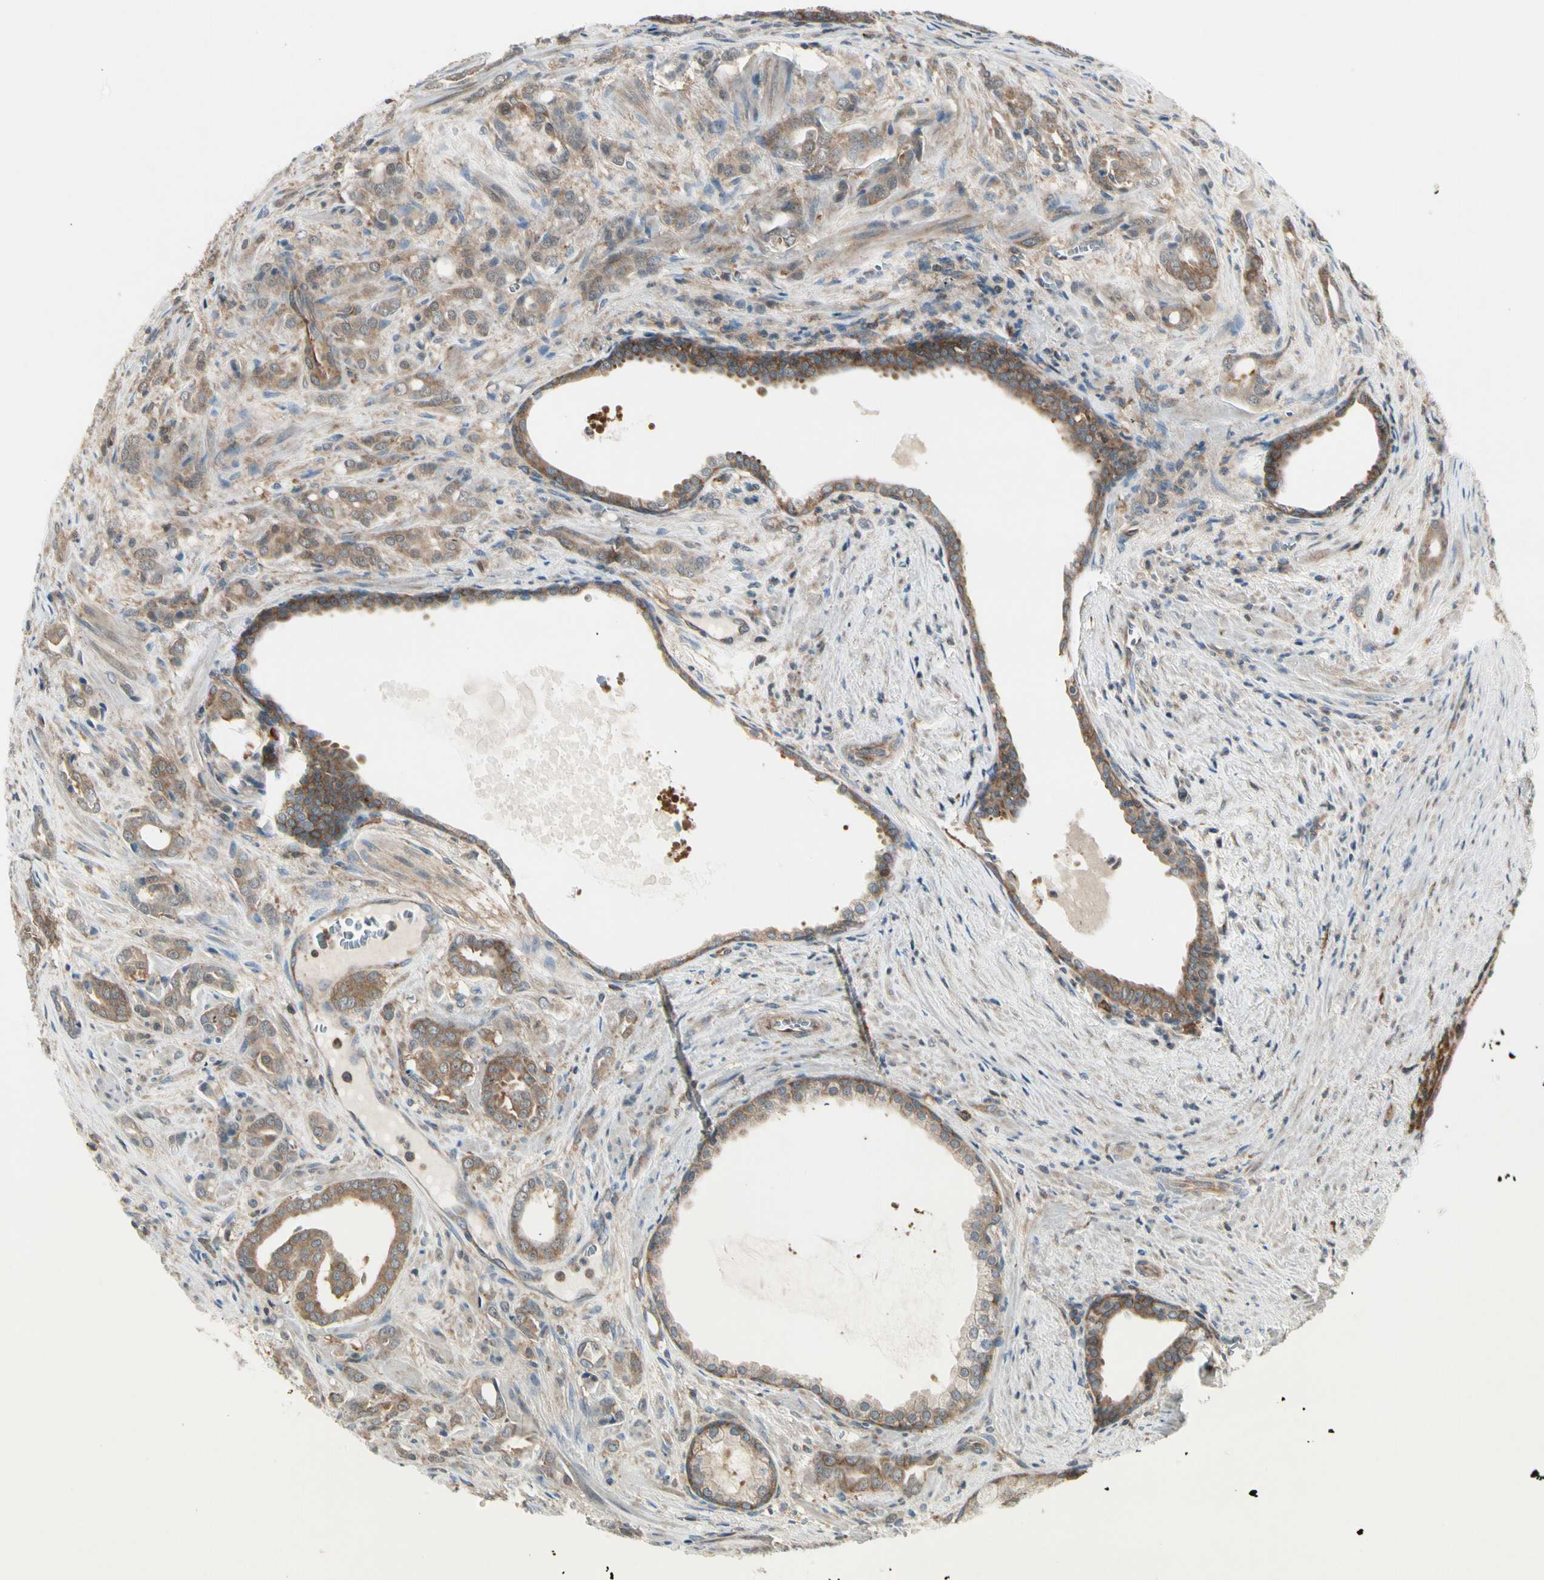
{"staining": {"intensity": "weak", "quantity": ">75%", "location": "cytoplasmic/membranous"}, "tissue": "prostate cancer", "cell_type": "Tumor cells", "image_type": "cancer", "snomed": [{"axis": "morphology", "description": "Adenocarcinoma, High grade"}, {"axis": "topography", "description": "Prostate"}], "caption": "Prostate cancer was stained to show a protein in brown. There is low levels of weak cytoplasmic/membranous positivity in about >75% of tumor cells.", "gene": "OXSR1", "patient": {"sex": "male", "age": 64}}